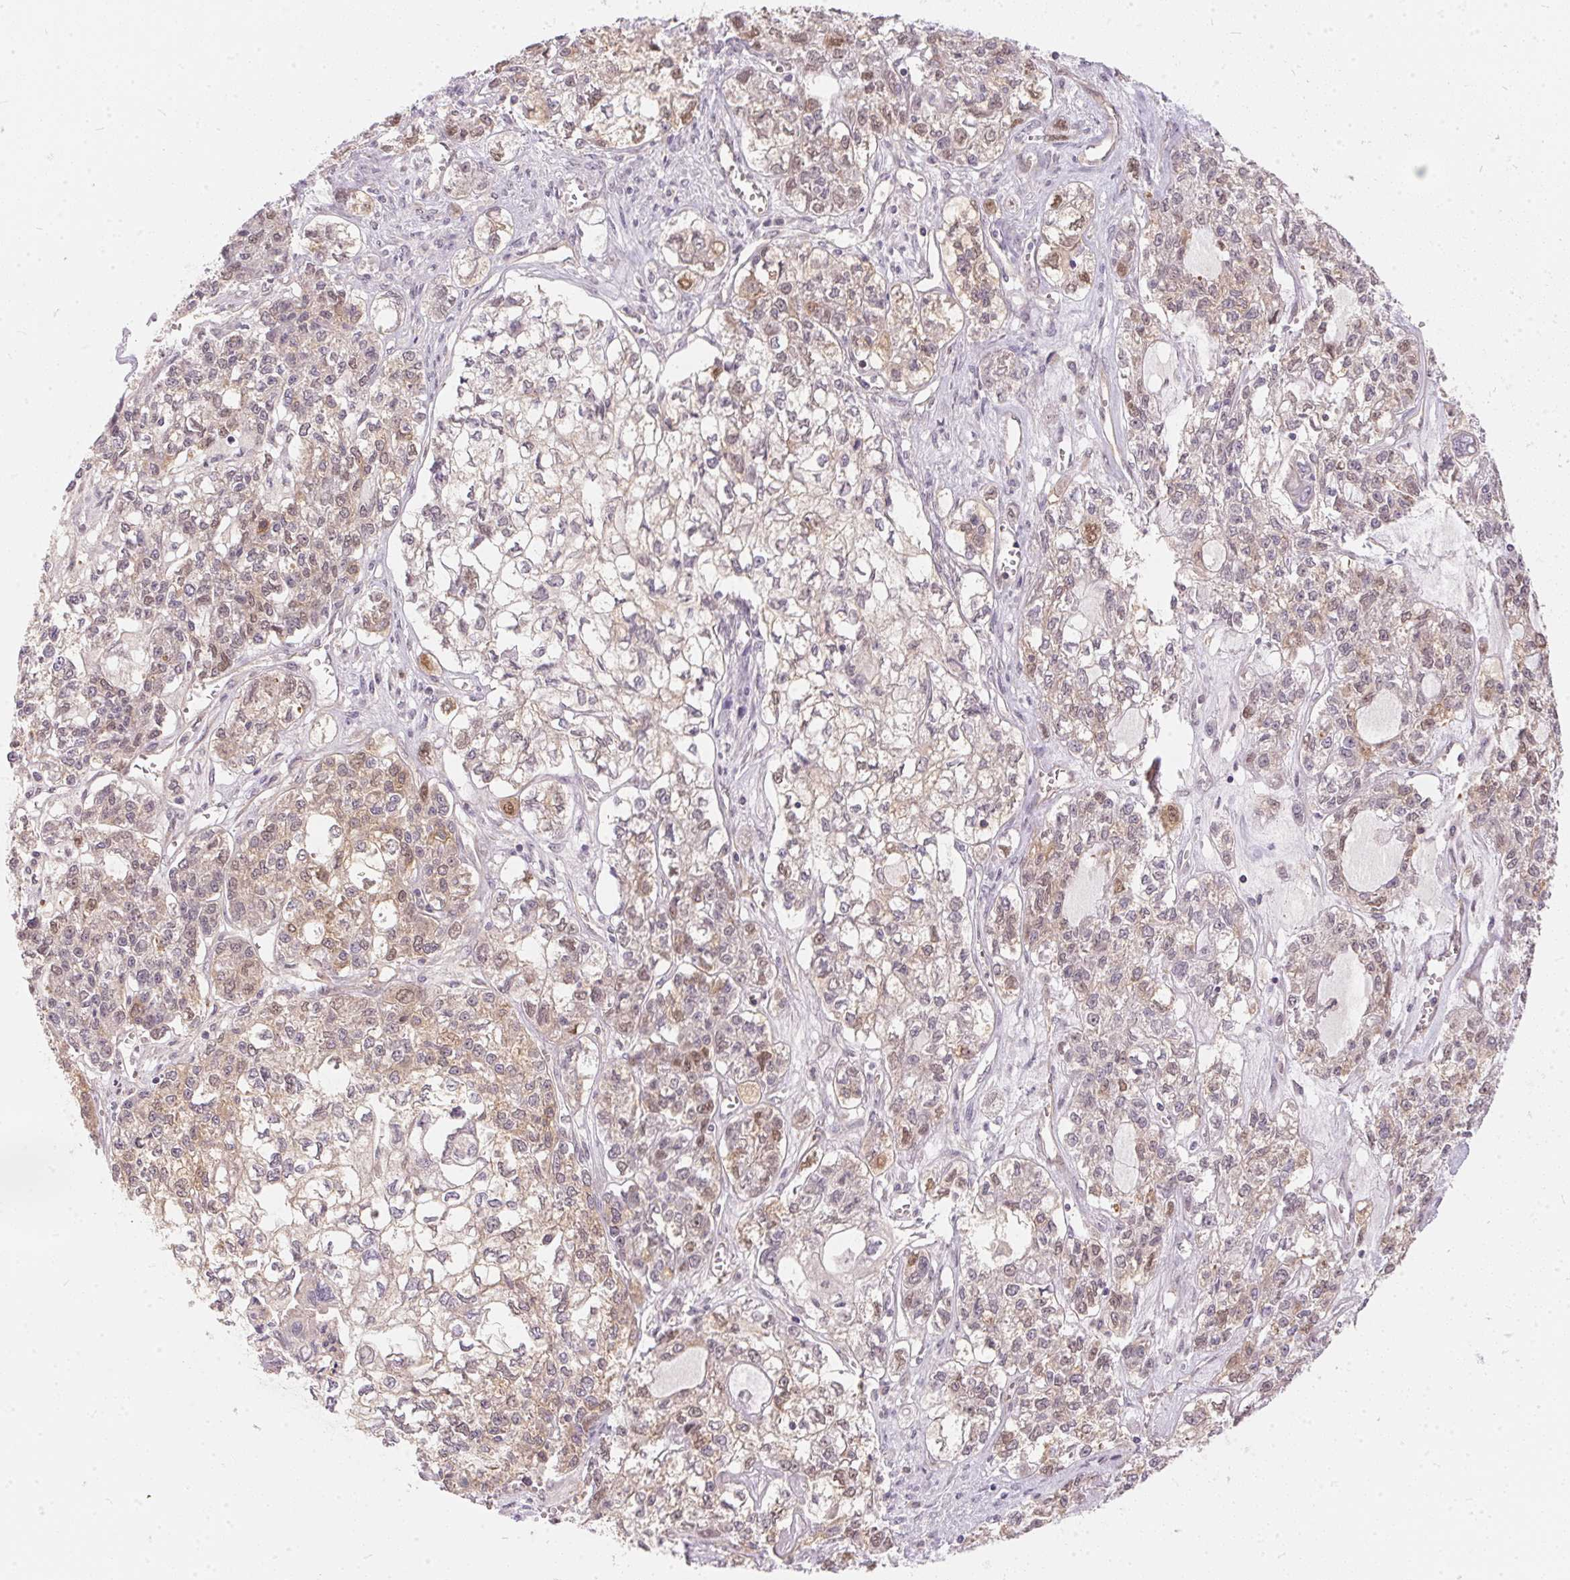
{"staining": {"intensity": "weak", "quantity": "25%-75%", "location": "cytoplasmic/membranous,nuclear"}, "tissue": "ovarian cancer", "cell_type": "Tumor cells", "image_type": "cancer", "snomed": [{"axis": "morphology", "description": "Carcinoma, endometroid"}, {"axis": "topography", "description": "Ovary"}], "caption": "Ovarian cancer (endometroid carcinoma) was stained to show a protein in brown. There is low levels of weak cytoplasmic/membranous and nuclear positivity in about 25%-75% of tumor cells.", "gene": "BLMH", "patient": {"sex": "female", "age": 64}}